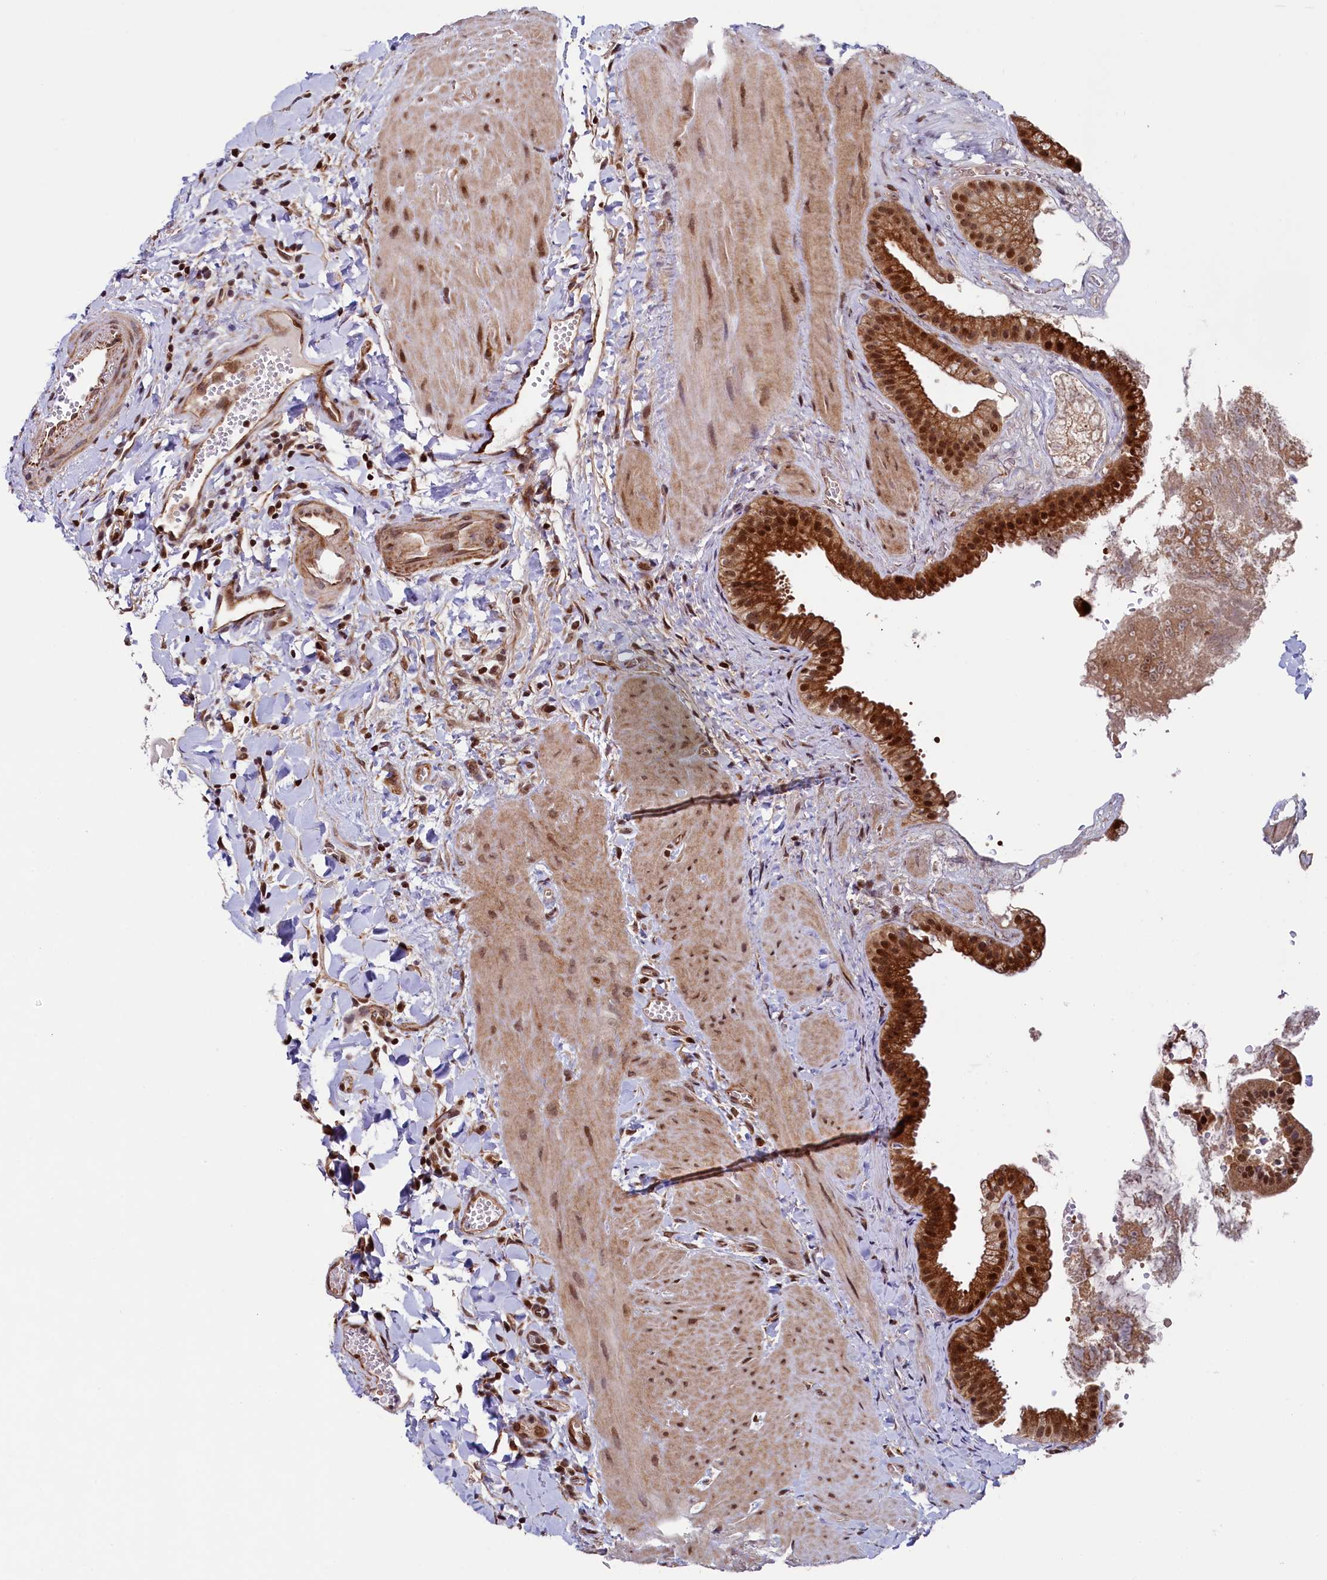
{"staining": {"intensity": "strong", "quantity": ">75%", "location": "cytoplasmic/membranous,nuclear"}, "tissue": "gallbladder", "cell_type": "Glandular cells", "image_type": "normal", "snomed": [{"axis": "morphology", "description": "Normal tissue, NOS"}, {"axis": "topography", "description": "Gallbladder"}], "caption": "Strong cytoplasmic/membranous,nuclear expression is present in approximately >75% of glandular cells in unremarkable gallbladder.", "gene": "LEO1", "patient": {"sex": "male", "age": 55}}